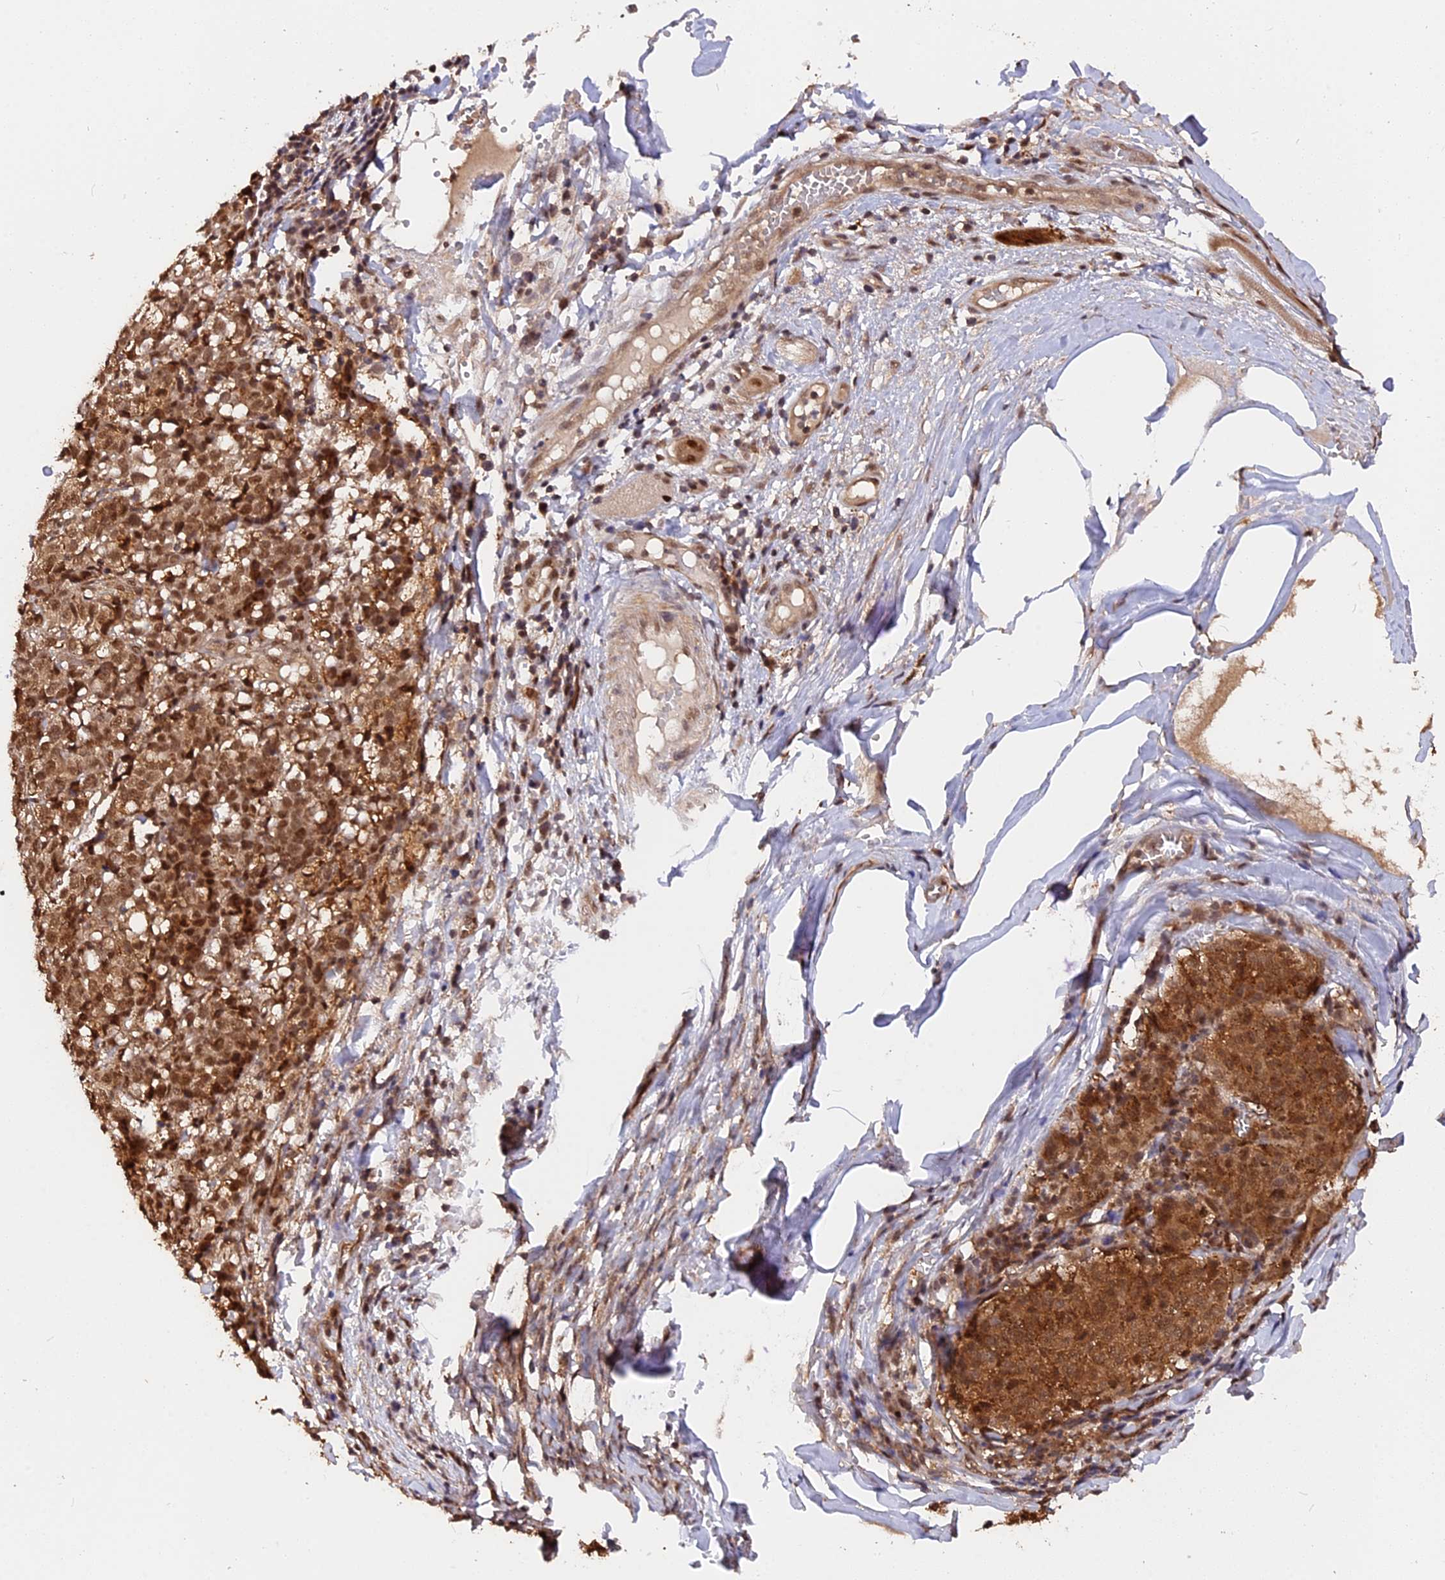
{"staining": {"intensity": "moderate", "quantity": ">75%", "location": "cytoplasmic/membranous,nuclear"}, "tissue": "melanoma", "cell_type": "Tumor cells", "image_type": "cancer", "snomed": [{"axis": "morphology", "description": "Malignant melanoma, NOS"}, {"axis": "topography", "description": "Skin"}], "caption": "Immunohistochemistry photomicrograph of neoplastic tissue: human melanoma stained using immunohistochemistry reveals medium levels of moderate protein expression localized specifically in the cytoplasmic/membranous and nuclear of tumor cells, appearing as a cytoplasmic/membranous and nuclear brown color.", "gene": "ADRM1", "patient": {"sex": "female", "age": 72}}